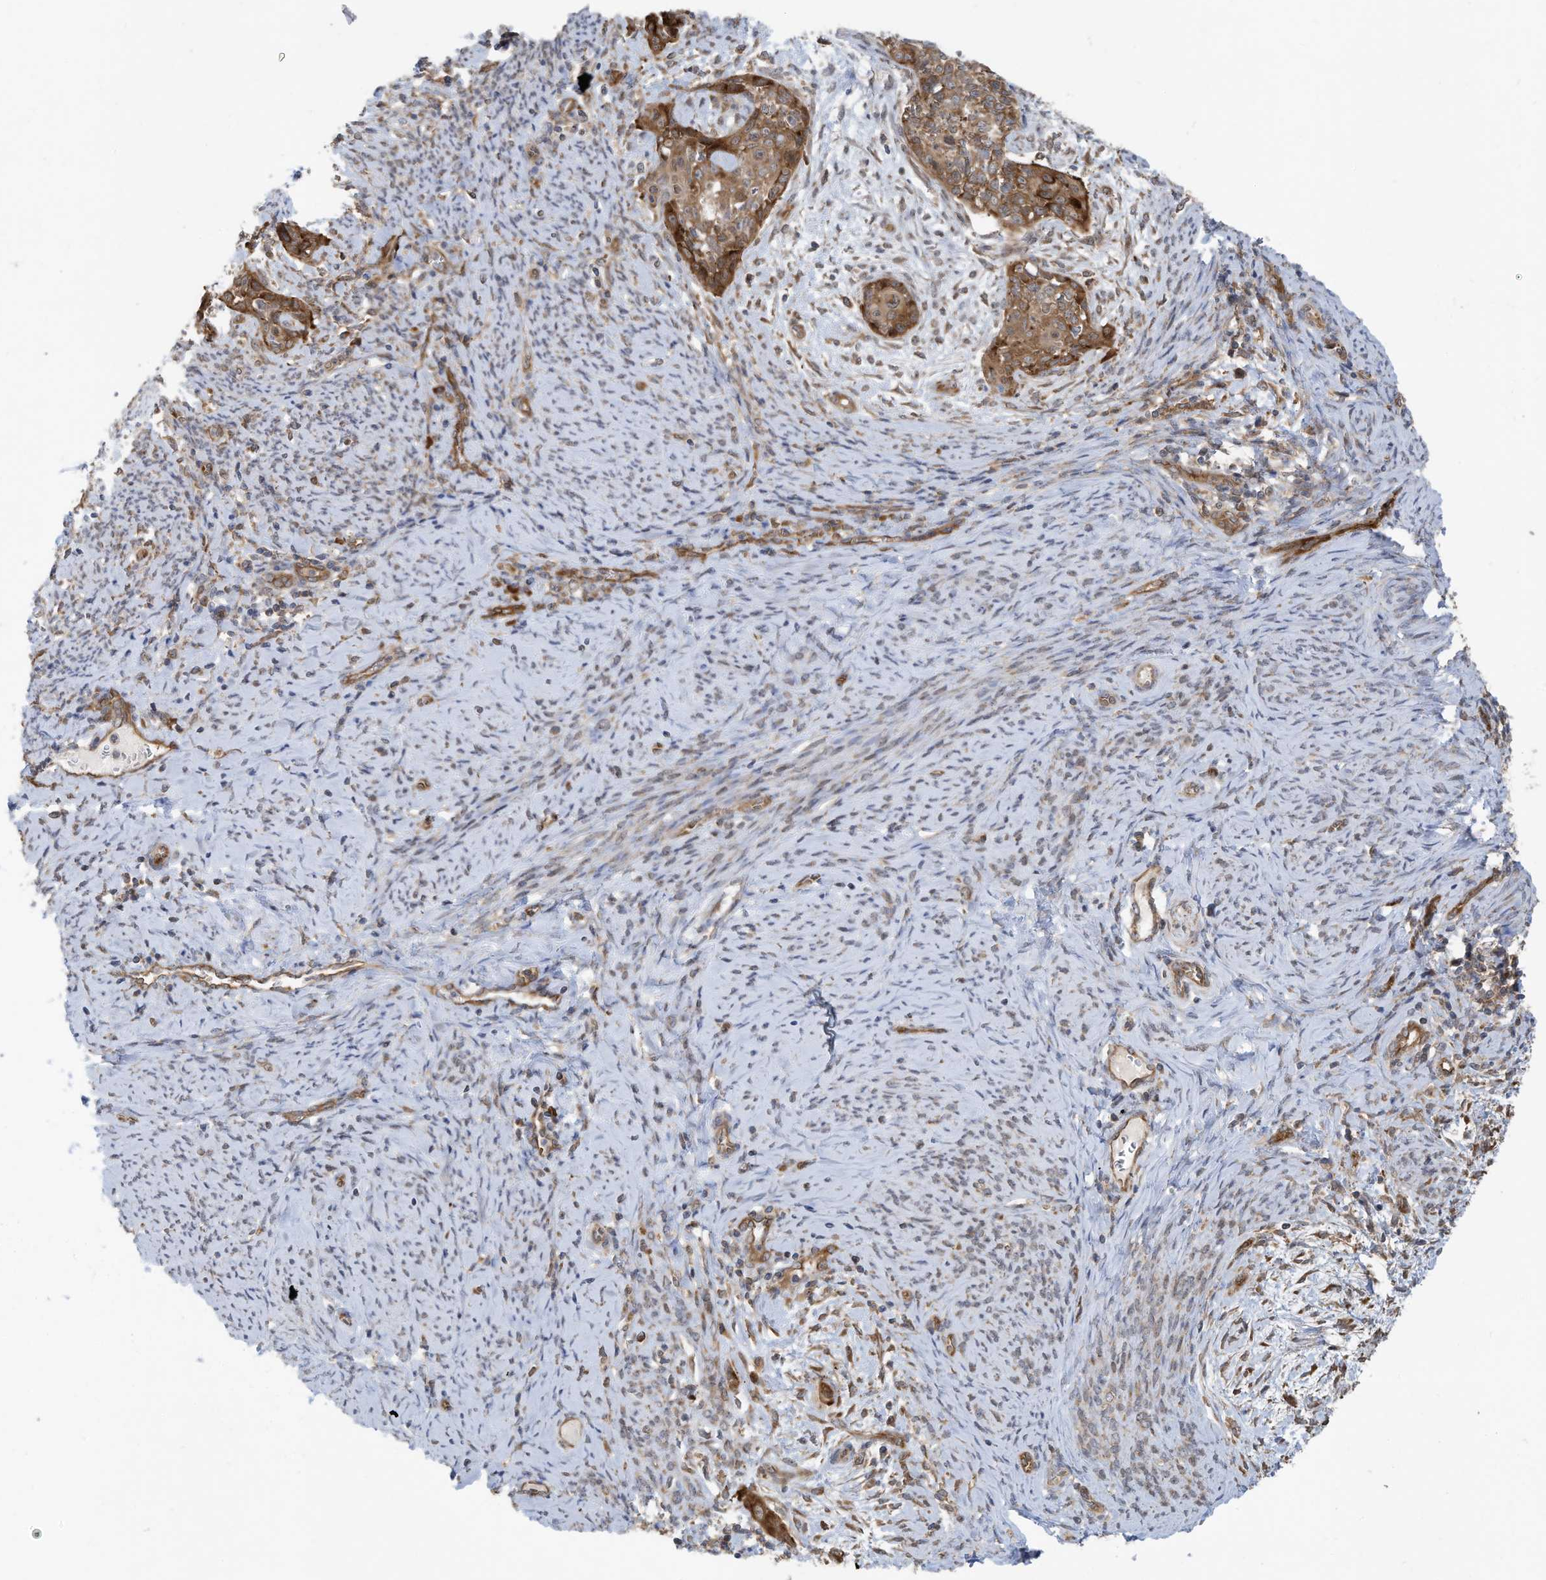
{"staining": {"intensity": "moderate", "quantity": ">75%", "location": "cytoplasmic/membranous"}, "tissue": "cervical cancer", "cell_type": "Tumor cells", "image_type": "cancer", "snomed": [{"axis": "morphology", "description": "Squamous cell carcinoma, NOS"}, {"axis": "topography", "description": "Cervix"}], "caption": "DAB (3,3'-diaminobenzidine) immunohistochemical staining of human cervical squamous cell carcinoma demonstrates moderate cytoplasmic/membranous protein staining in about >75% of tumor cells. Nuclei are stained in blue.", "gene": "USE1", "patient": {"sex": "female", "age": 33}}